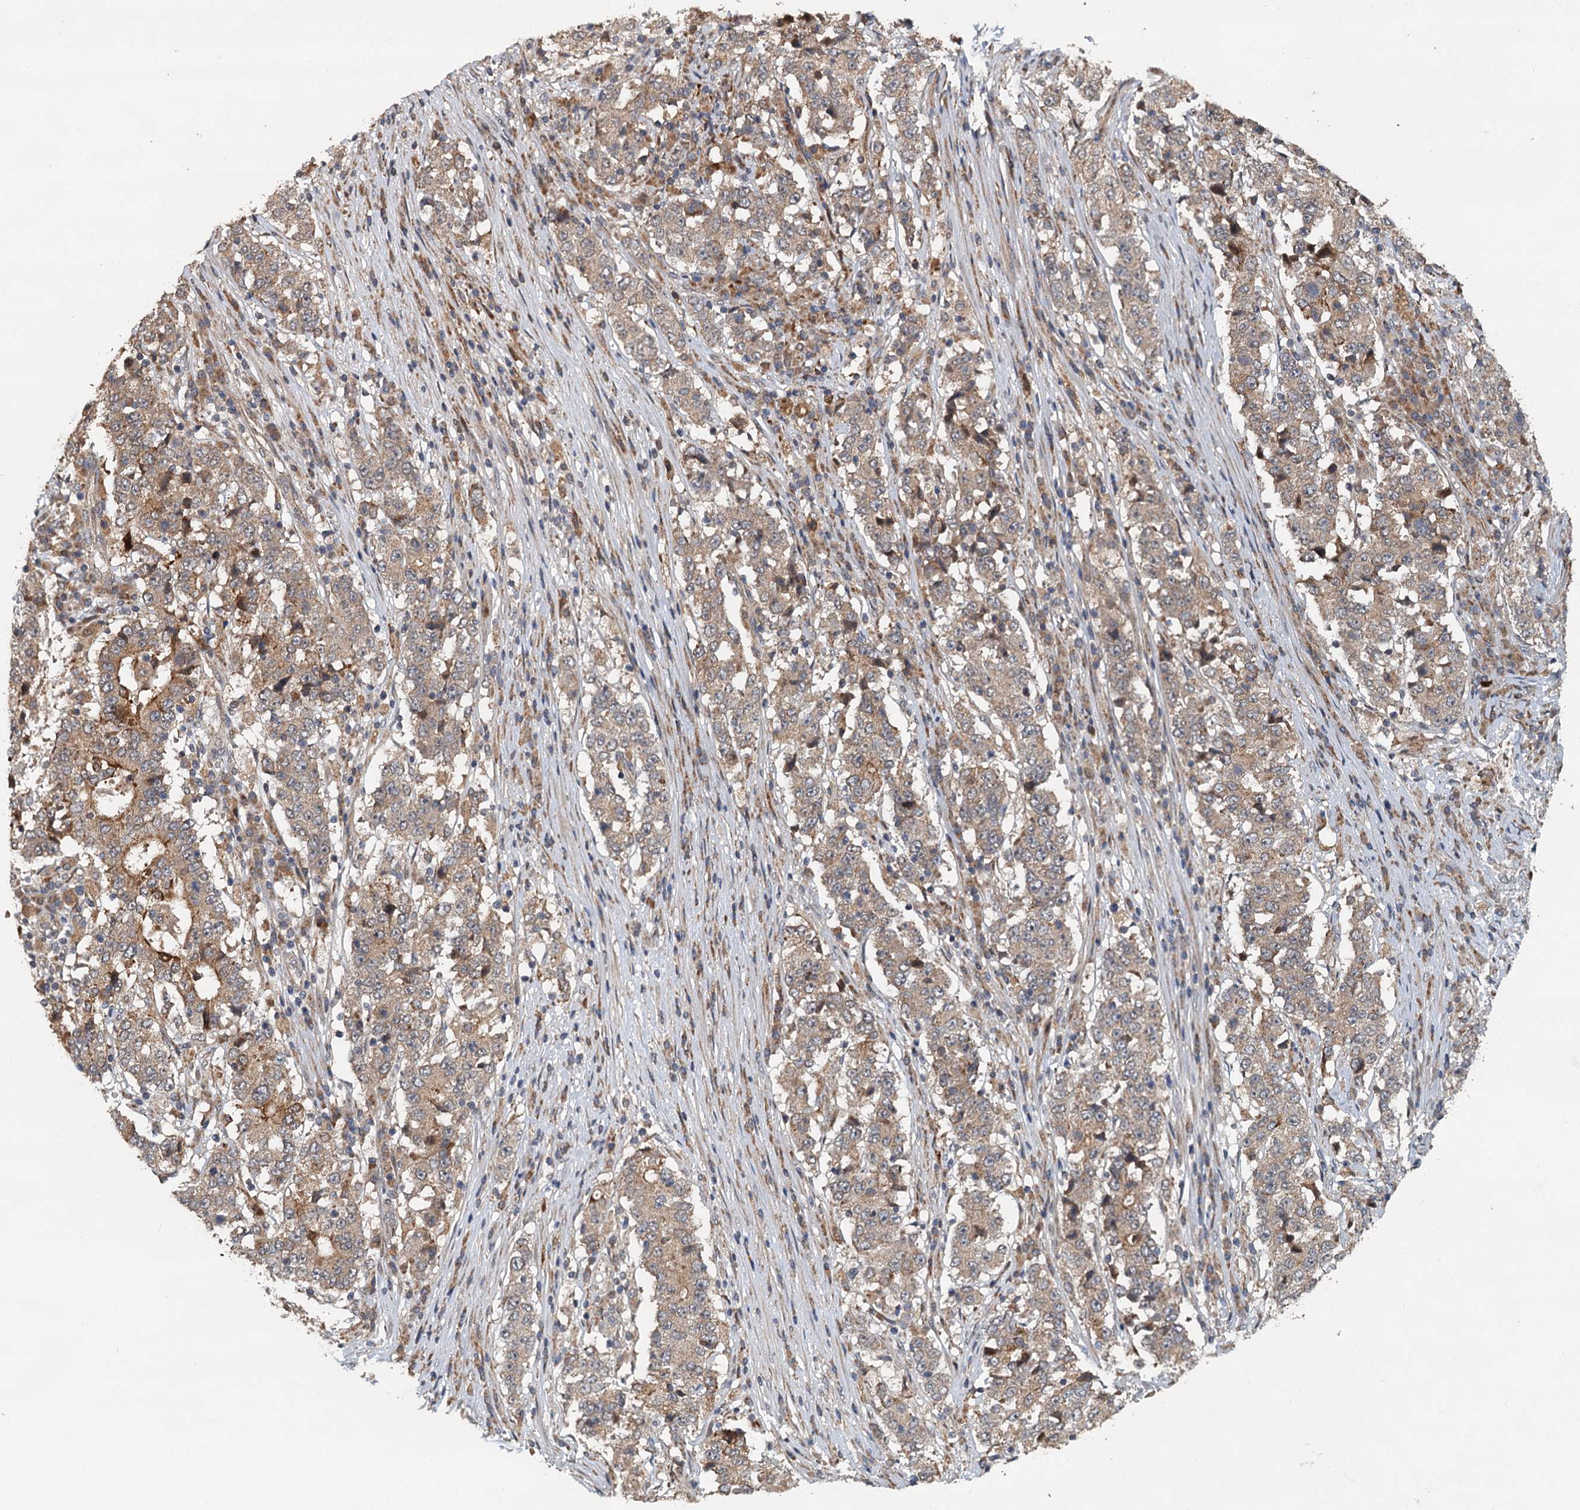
{"staining": {"intensity": "weak", "quantity": ">75%", "location": "cytoplasmic/membranous"}, "tissue": "stomach cancer", "cell_type": "Tumor cells", "image_type": "cancer", "snomed": [{"axis": "morphology", "description": "Adenocarcinoma, NOS"}, {"axis": "topography", "description": "Stomach"}], "caption": "The photomicrograph displays a brown stain indicating the presence of a protein in the cytoplasmic/membranous of tumor cells in stomach cancer.", "gene": "LRRK2", "patient": {"sex": "male", "age": 59}}